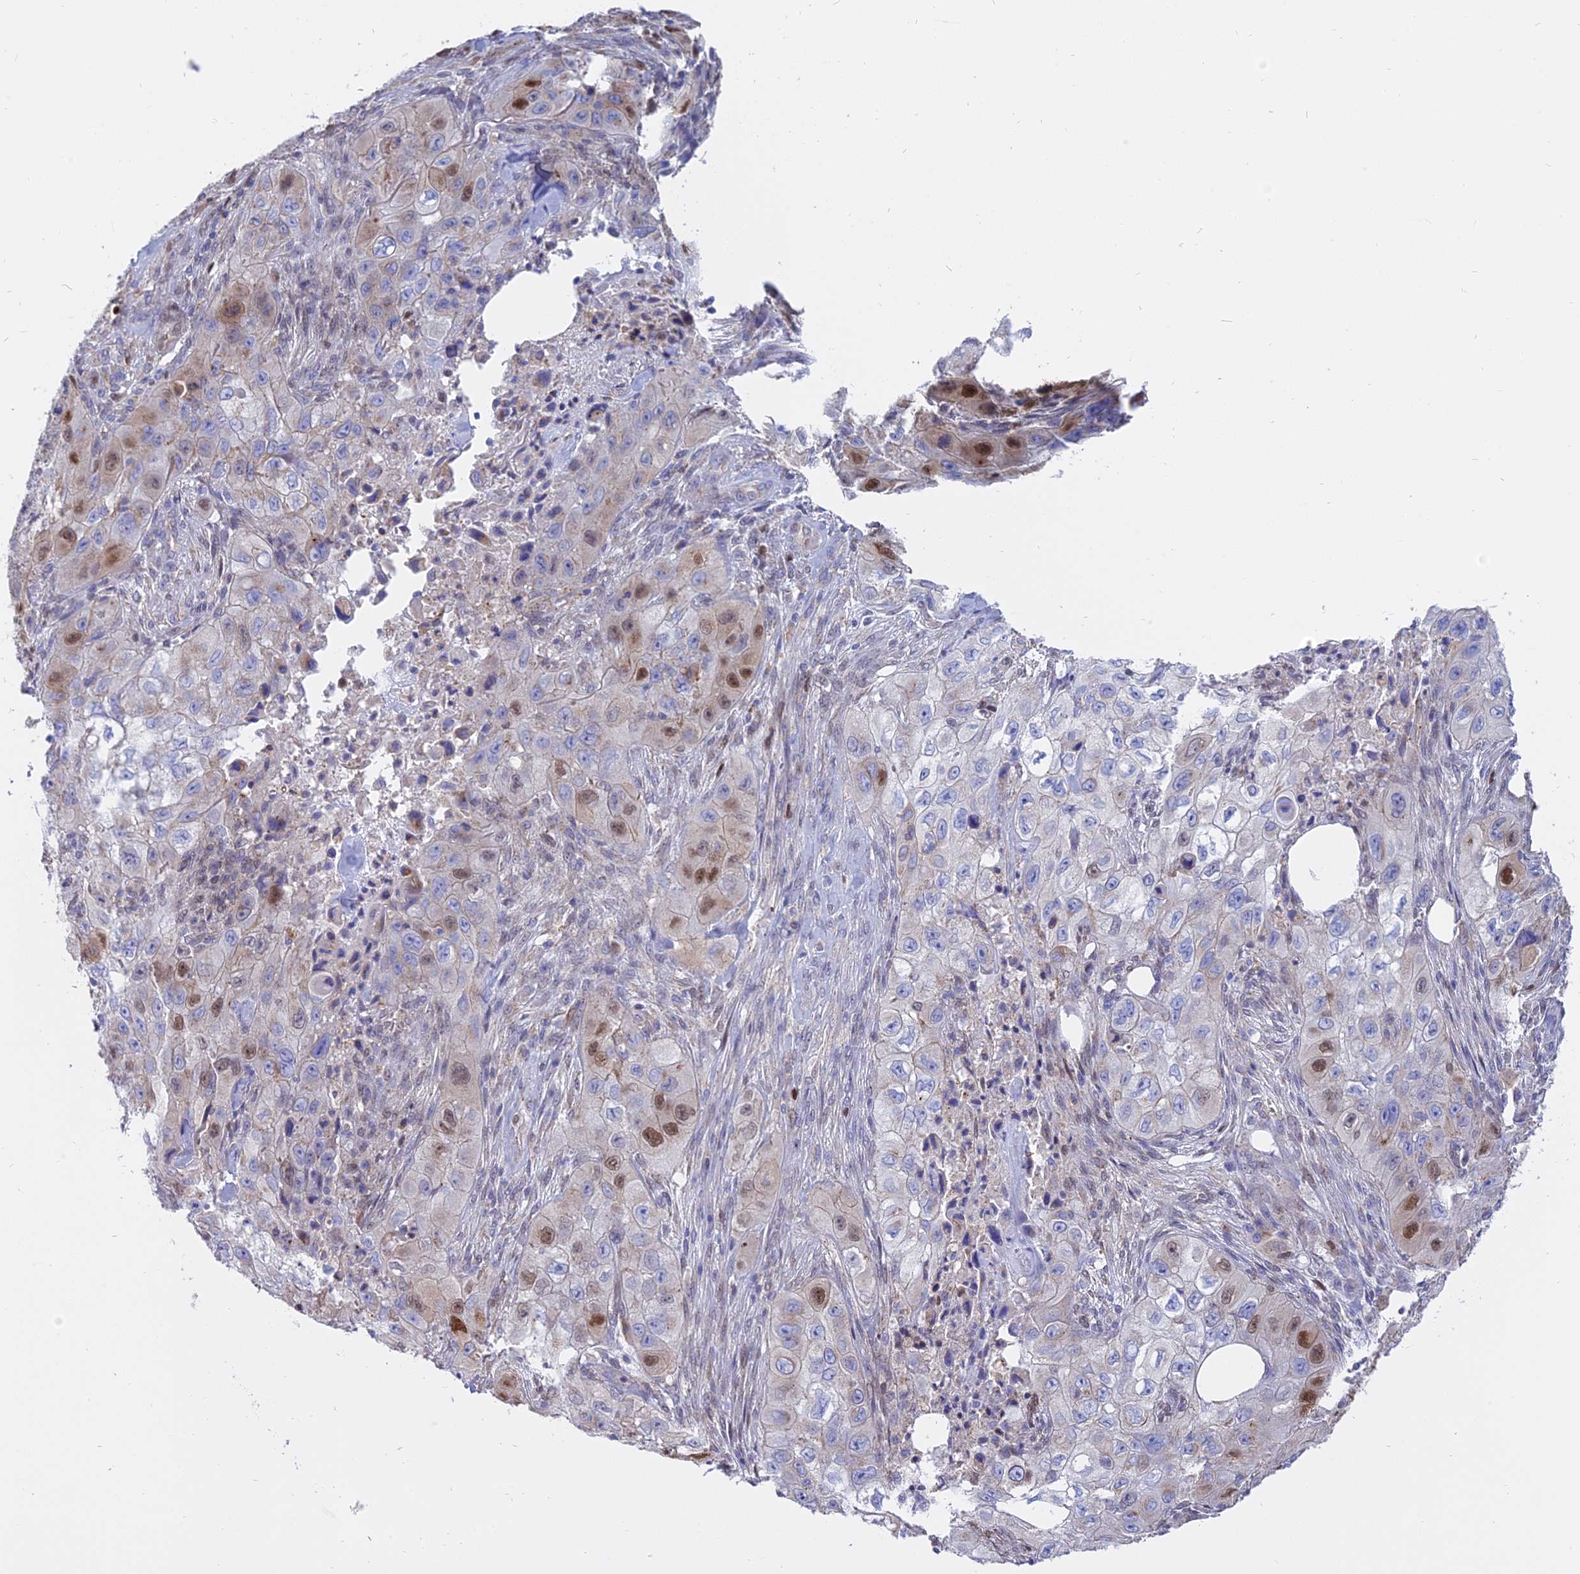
{"staining": {"intensity": "moderate", "quantity": "<25%", "location": "nuclear"}, "tissue": "skin cancer", "cell_type": "Tumor cells", "image_type": "cancer", "snomed": [{"axis": "morphology", "description": "Squamous cell carcinoma, NOS"}, {"axis": "topography", "description": "Skin"}, {"axis": "topography", "description": "Subcutis"}], "caption": "The micrograph reveals a brown stain indicating the presence of a protein in the nuclear of tumor cells in skin cancer. (IHC, brightfield microscopy, high magnification).", "gene": "CENPV", "patient": {"sex": "male", "age": 73}}